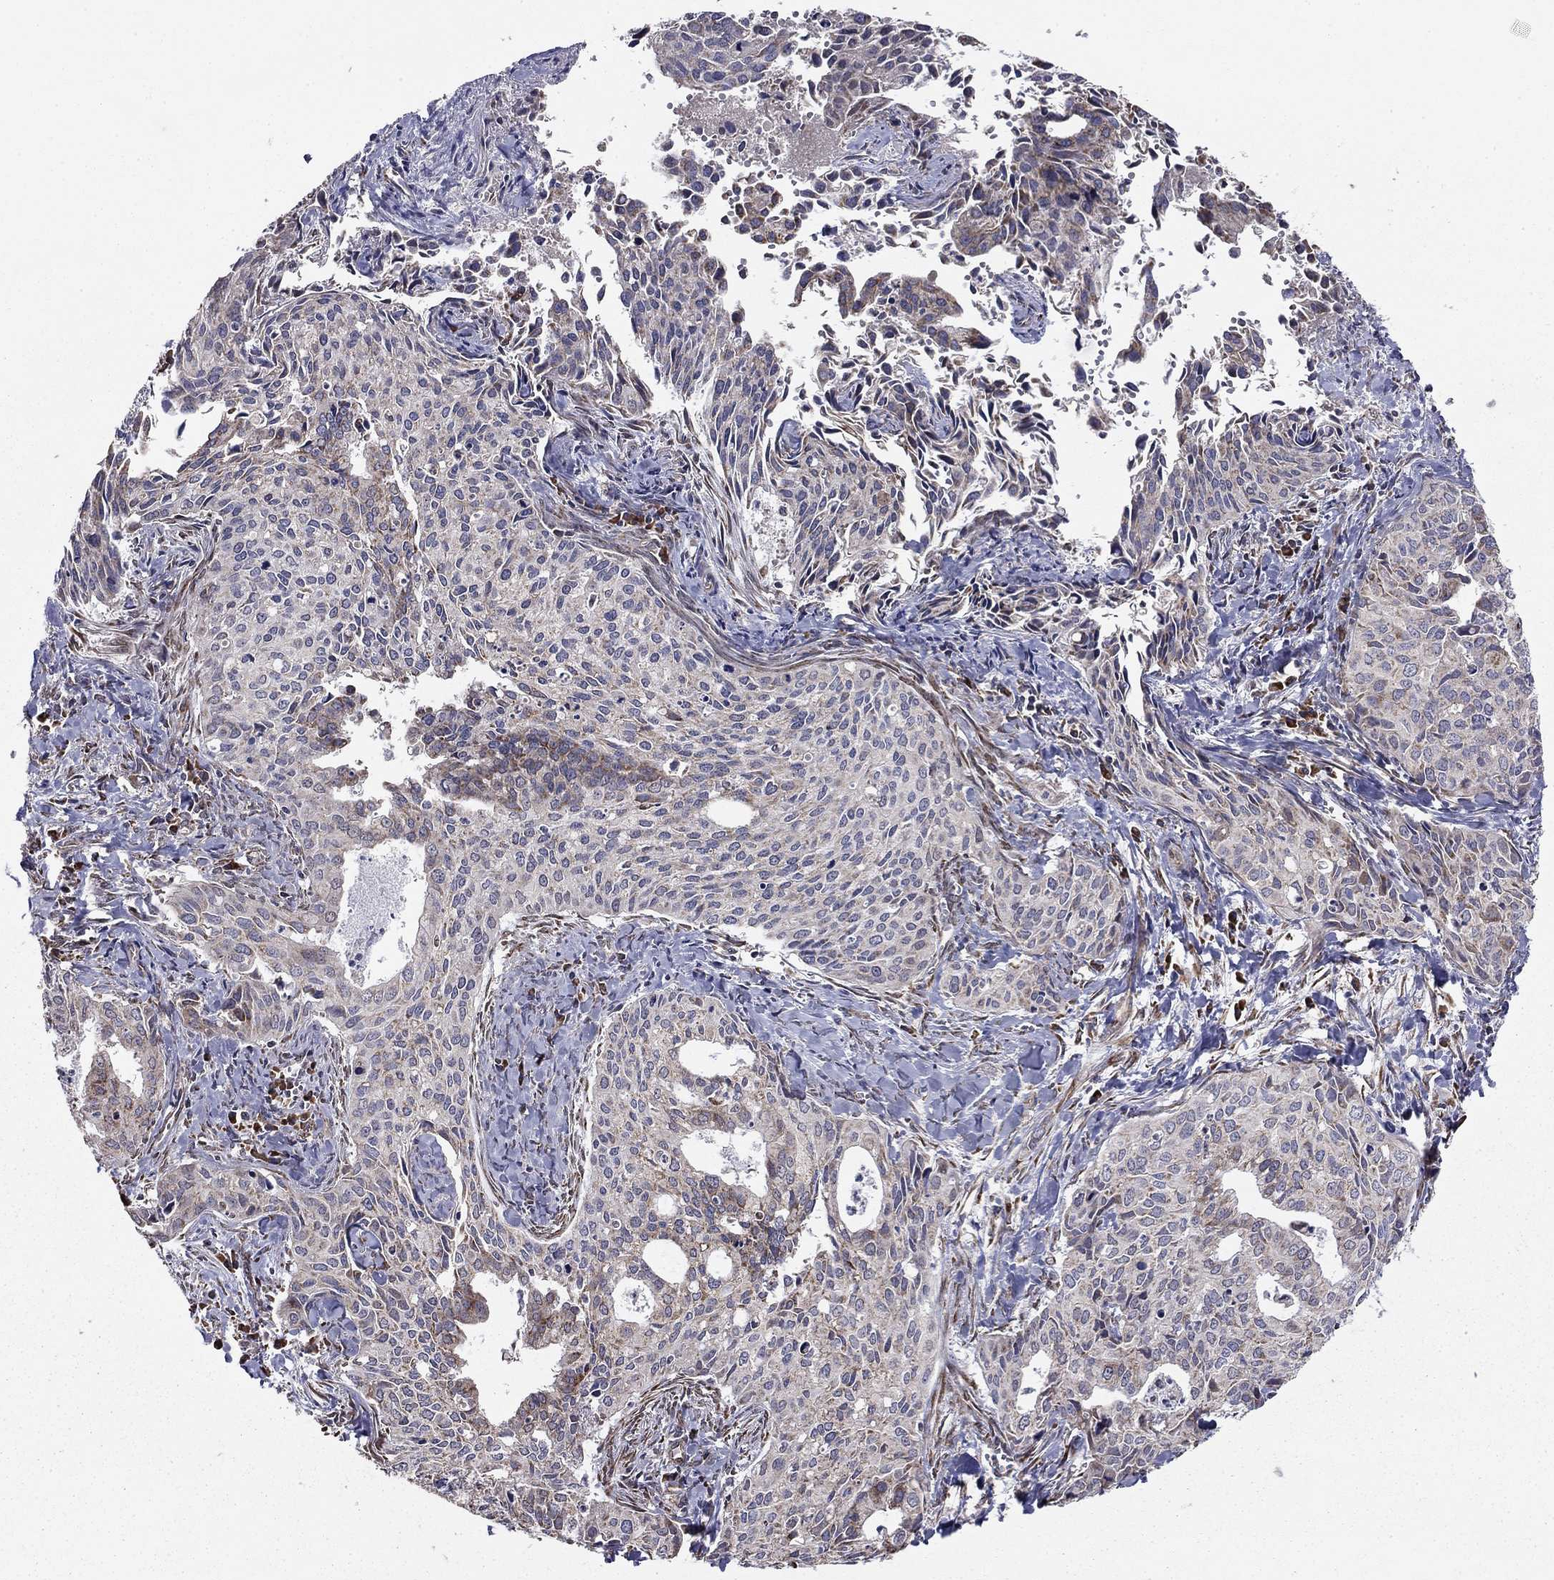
{"staining": {"intensity": "negative", "quantity": "none", "location": "none"}, "tissue": "cervical cancer", "cell_type": "Tumor cells", "image_type": "cancer", "snomed": [{"axis": "morphology", "description": "Squamous cell carcinoma, NOS"}, {"axis": "topography", "description": "Cervix"}], "caption": "Tumor cells show no significant protein expression in squamous cell carcinoma (cervical).", "gene": "NKIRAS1", "patient": {"sex": "female", "age": 29}}